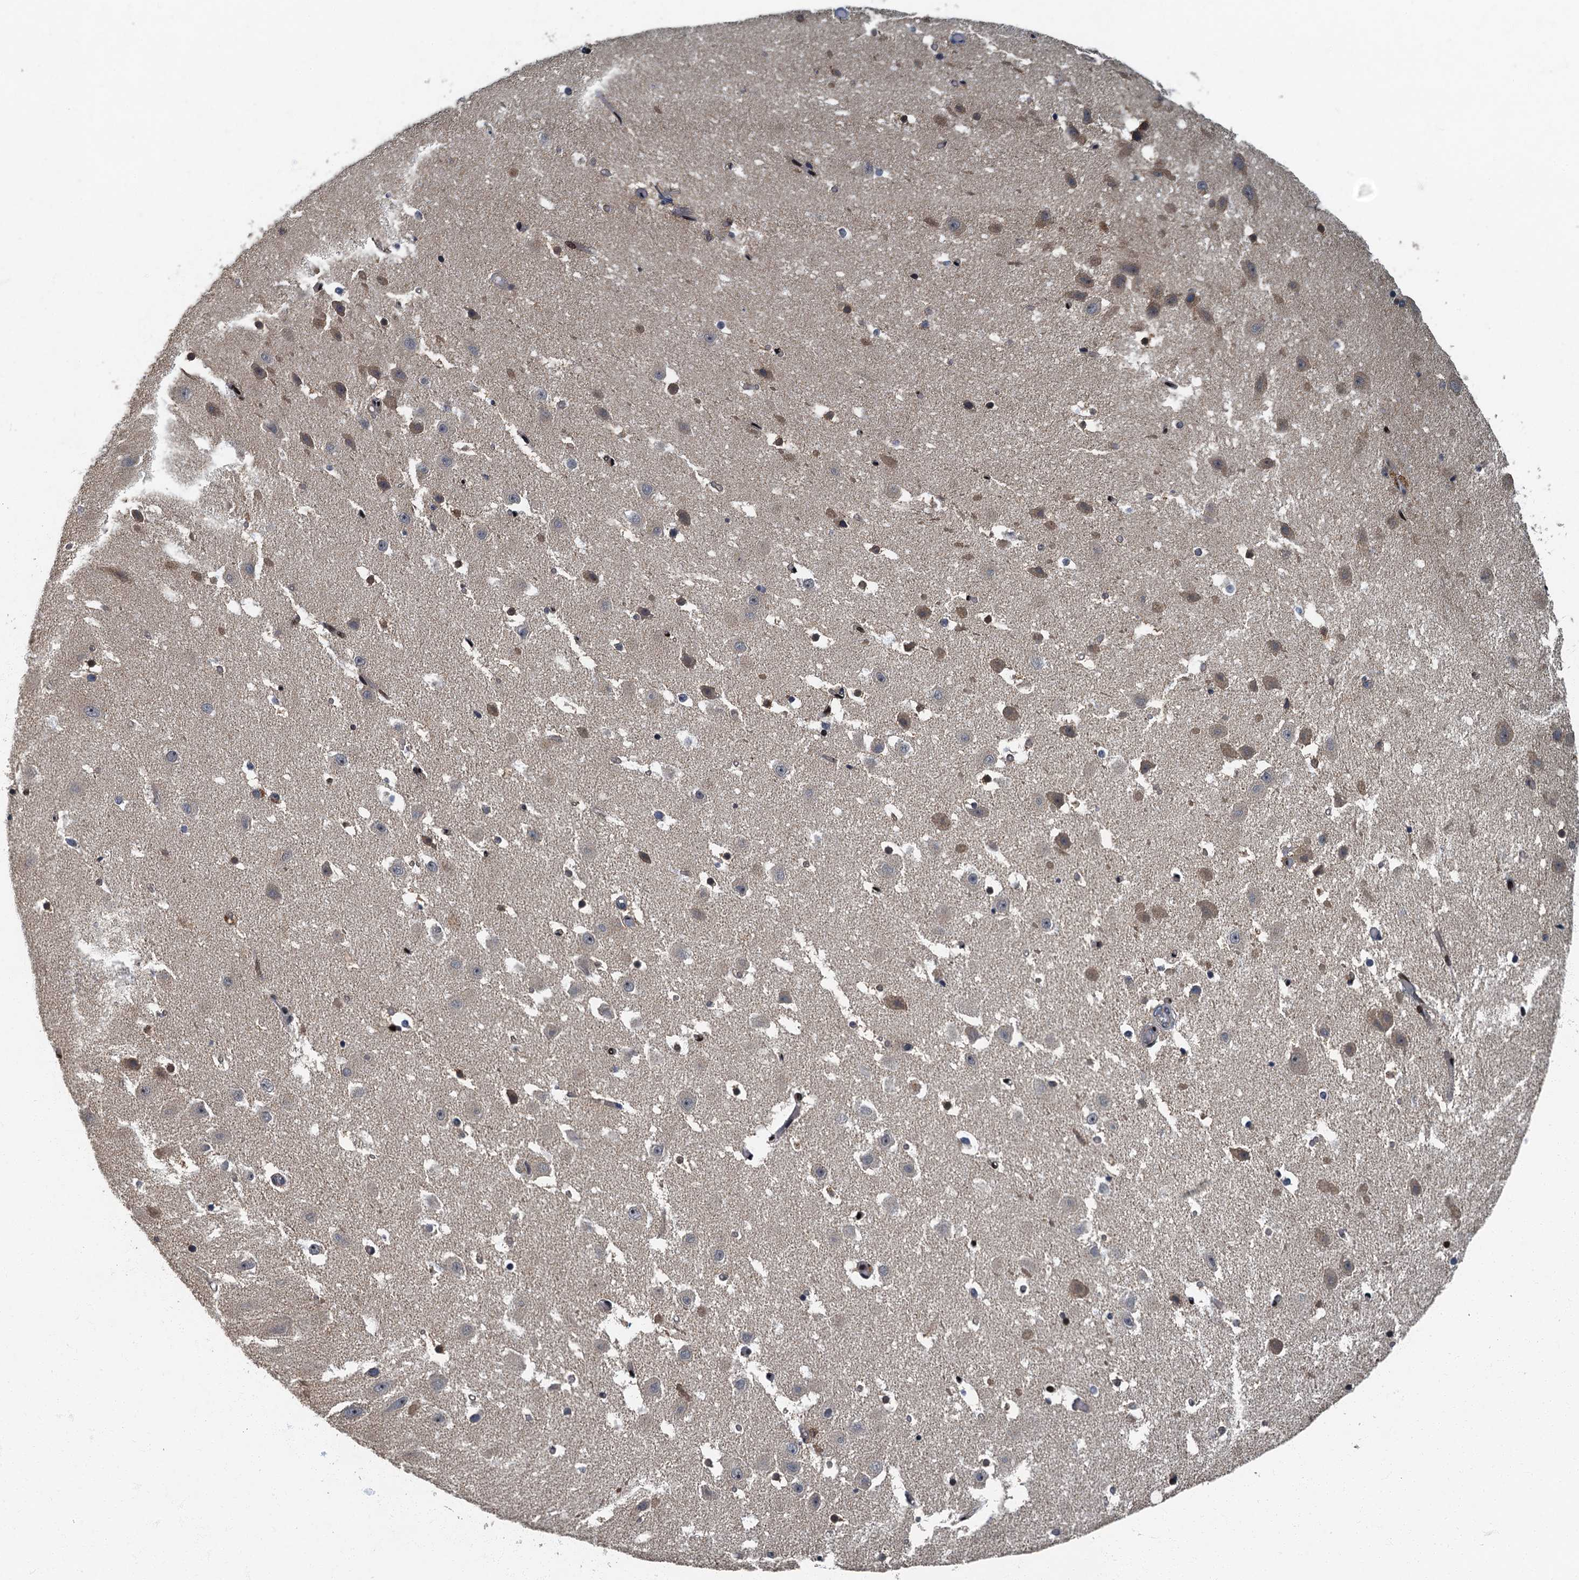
{"staining": {"intensity": "negative", "quantity": "none", "location": "none"}, "tissue": "hippocampus", "cell_type": "Glial cells", "image_type": "normal", "snomed": [{"axis": "morphology", "description": "Normal tissue, NOS"}, {"axis": "topography", "description": "Hippocampus"}], "caption": "IHC histopathology image of normal hippocampus: human hippocampus stained with DAB displays no significant protein expression in glial cells.", "gene": "DDX49", "patient": {"sex": "female", "age": 52}}